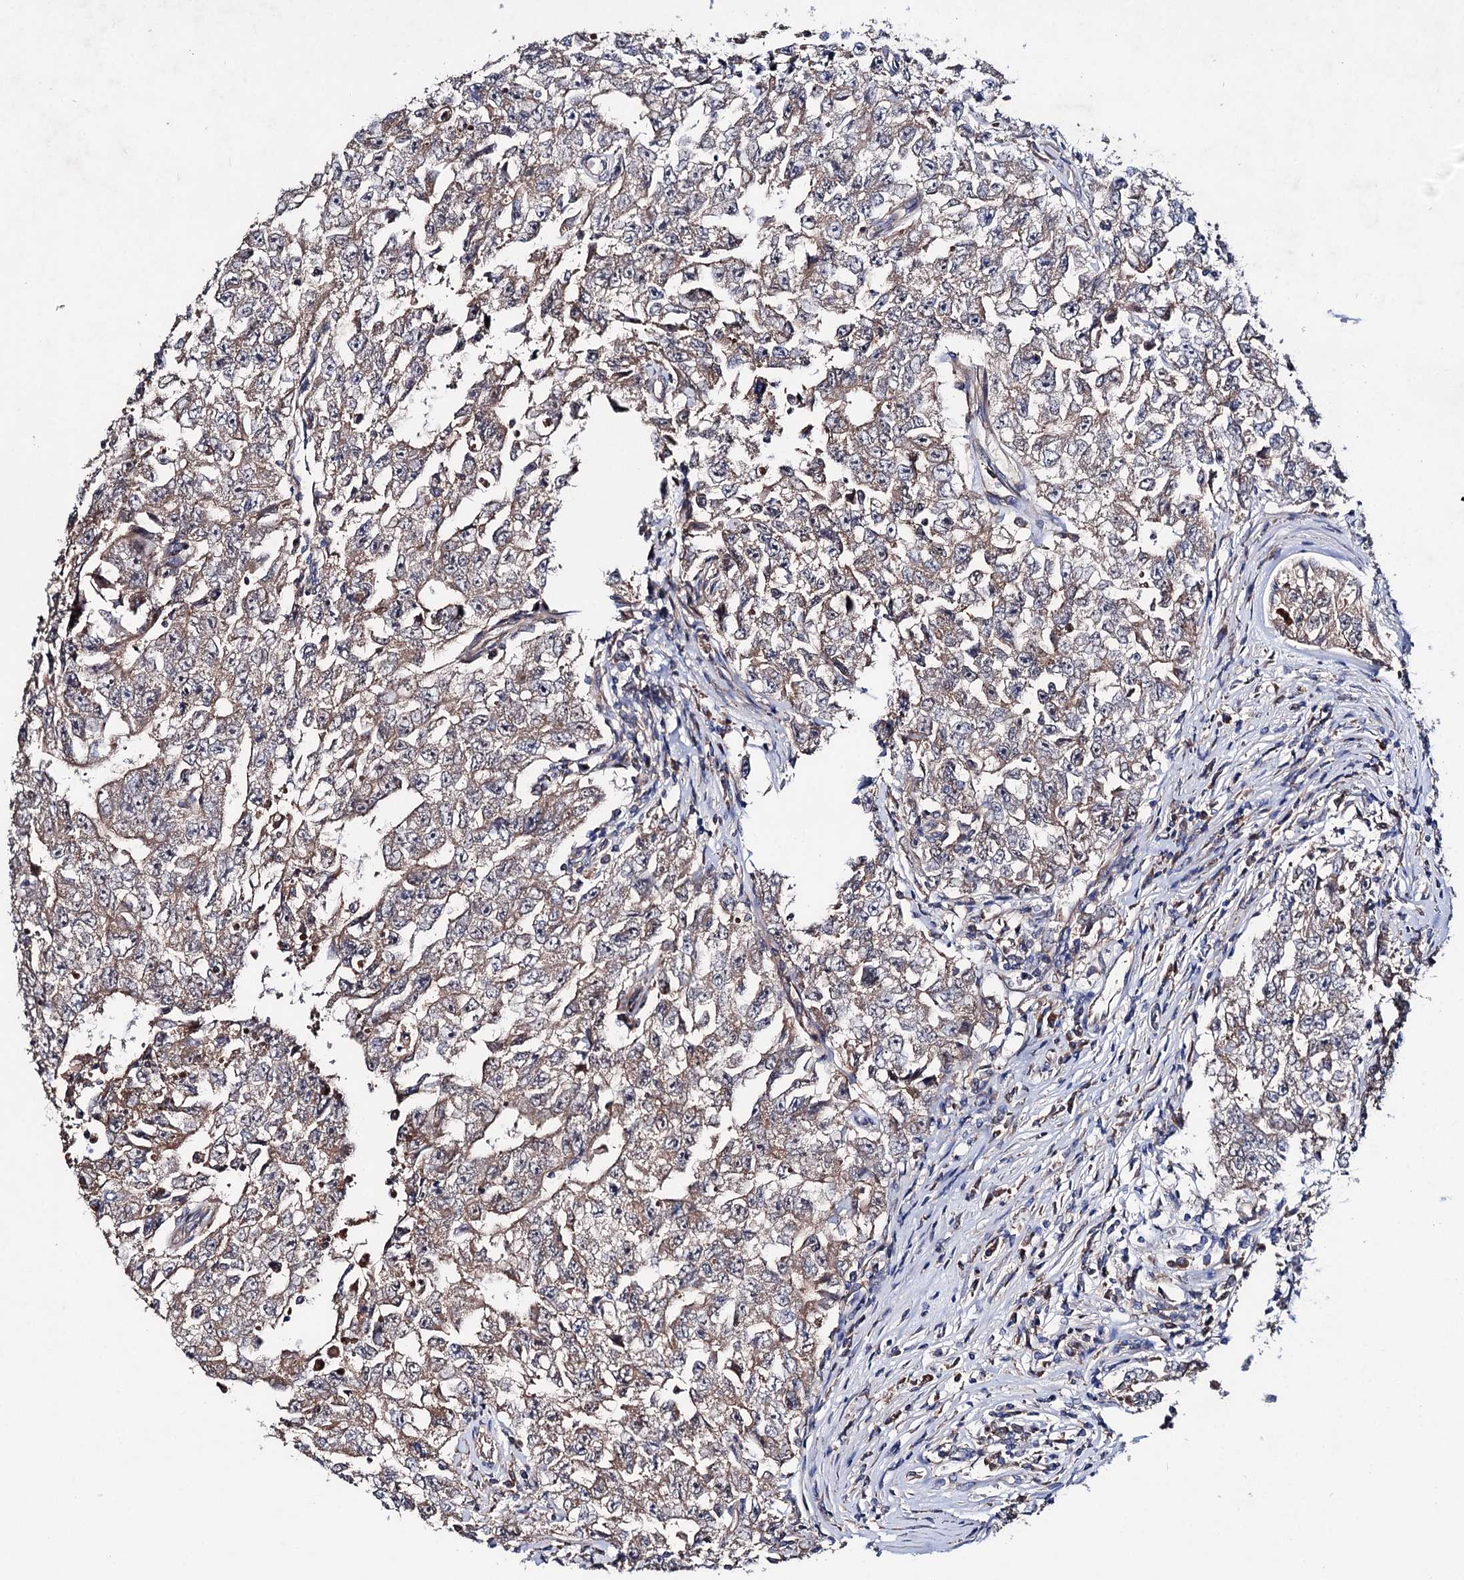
{"staining": {"intensity": "moderate", "quantity": "<25%", "location": "cytoplasmic/membranous"}, "tissue": "testis cancer", "cell_type": "Tumor cells", "image_type": "cancer", "snomed": [{"axis": "morphology", "description": "Carcinoma, Embryonal, NOS"}, {"axis": "topography", "description": "Testis"}], "caption": "Testis cancer (embryonal carcinoma) was stained to show a protein in brown. There is low levels of moderate cytoplasmic/membranous staining in about <25% of tumor cells.", "gene": "CLPB", "patient": {"sex": "male", "age": 17}}